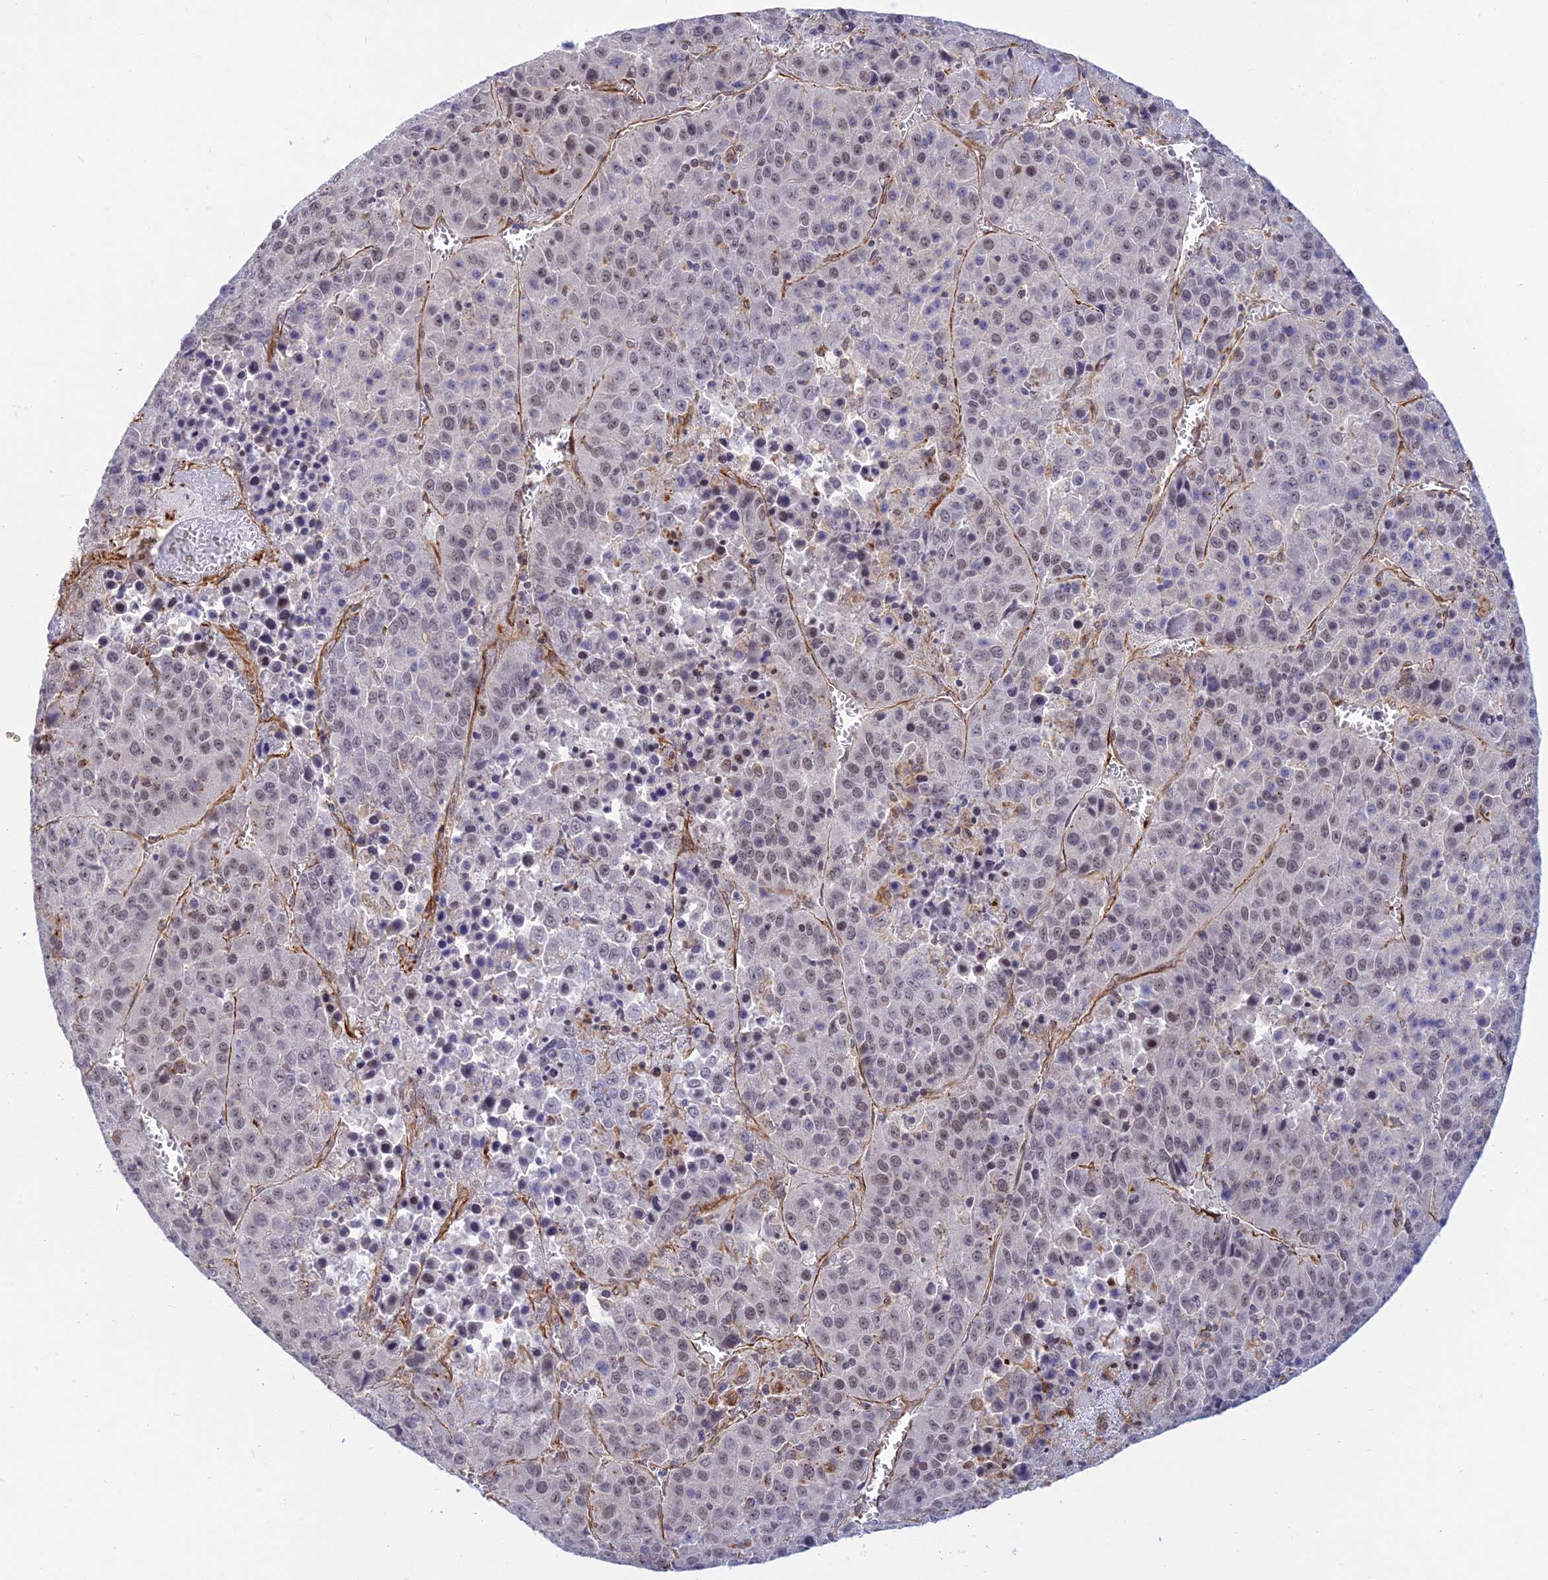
{"staining": {"intensity": "weak", "quantity": "25%-75%", "location": "nuclear"}, "tissue": "liver cancer", "cell_type": "Tumor cells", "image_type": "cancer", "snomed": [{"axis": "morphology", "description": "Carcinoma, Hepatocellular, NOS"}, {"axis": "topography", "description": "Liver"}], "caption": "Immunohistochemical staining of human liver cancer (hepatocellular carcinoma) exhibits weak nuclear protein expression in approximately 25%-75% of tumor cells.", "gene": "SAPCD2", "patient": {"sex": "female", "age": 53}}